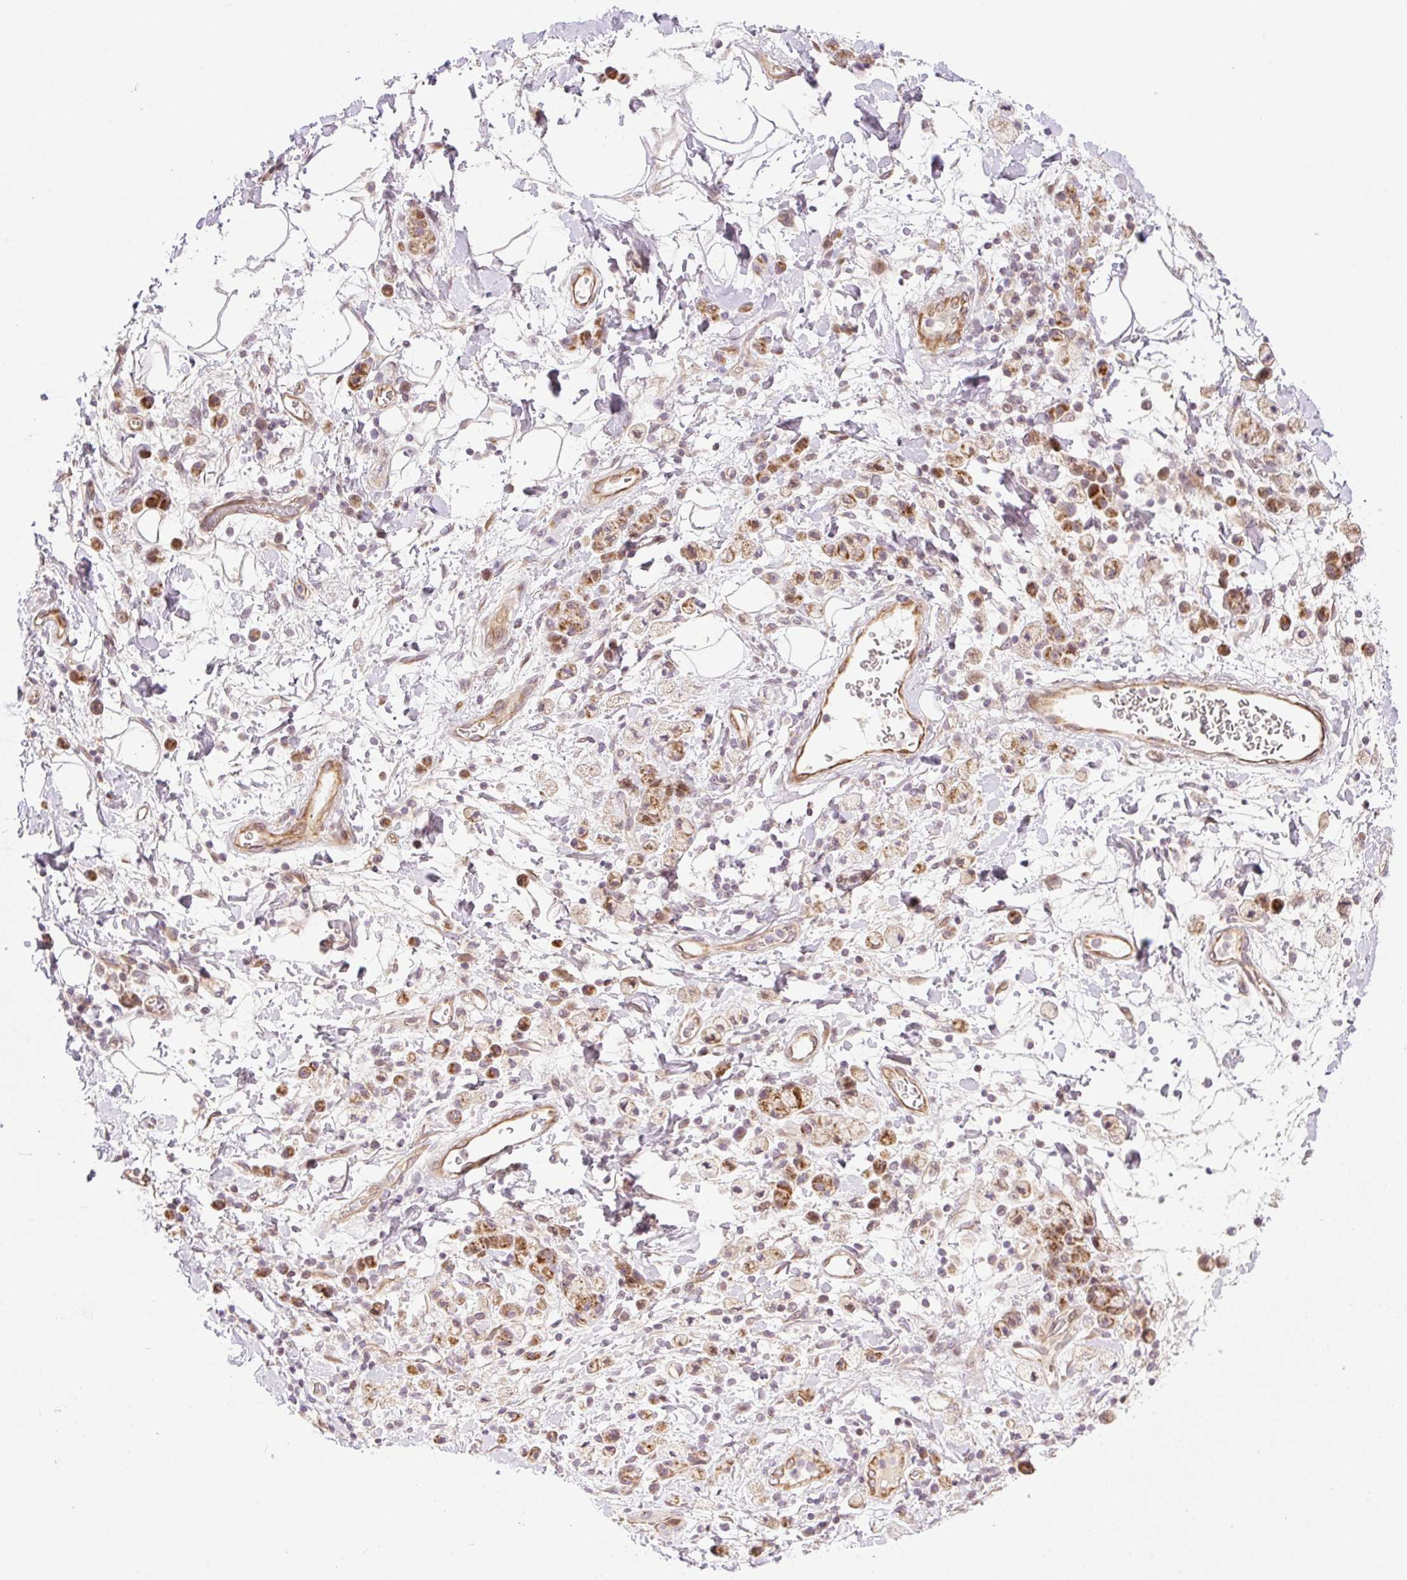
{"staining": {"intensity": "strong", "quantity": "25%-75%", "location": "cytoplasmic/membranous"}, "tissue": "stomach cancer", "cell_type": "Tumor cells", "image_type": "cancer", "snomed": [{"axis": "morphology", "description": "Adenocarcinoma, NOS"}, {"axis": "topography", "description": "Stomach"}], "caption": "There is high levels of strong cytoplasmic/membranous expression in tumor cells of adenocarcinoma (stomach), as demonstrated by immunohistochemical staining (brown color).", "gene": "ZNF394", "patient": {"sex": "male", "age": 77}}